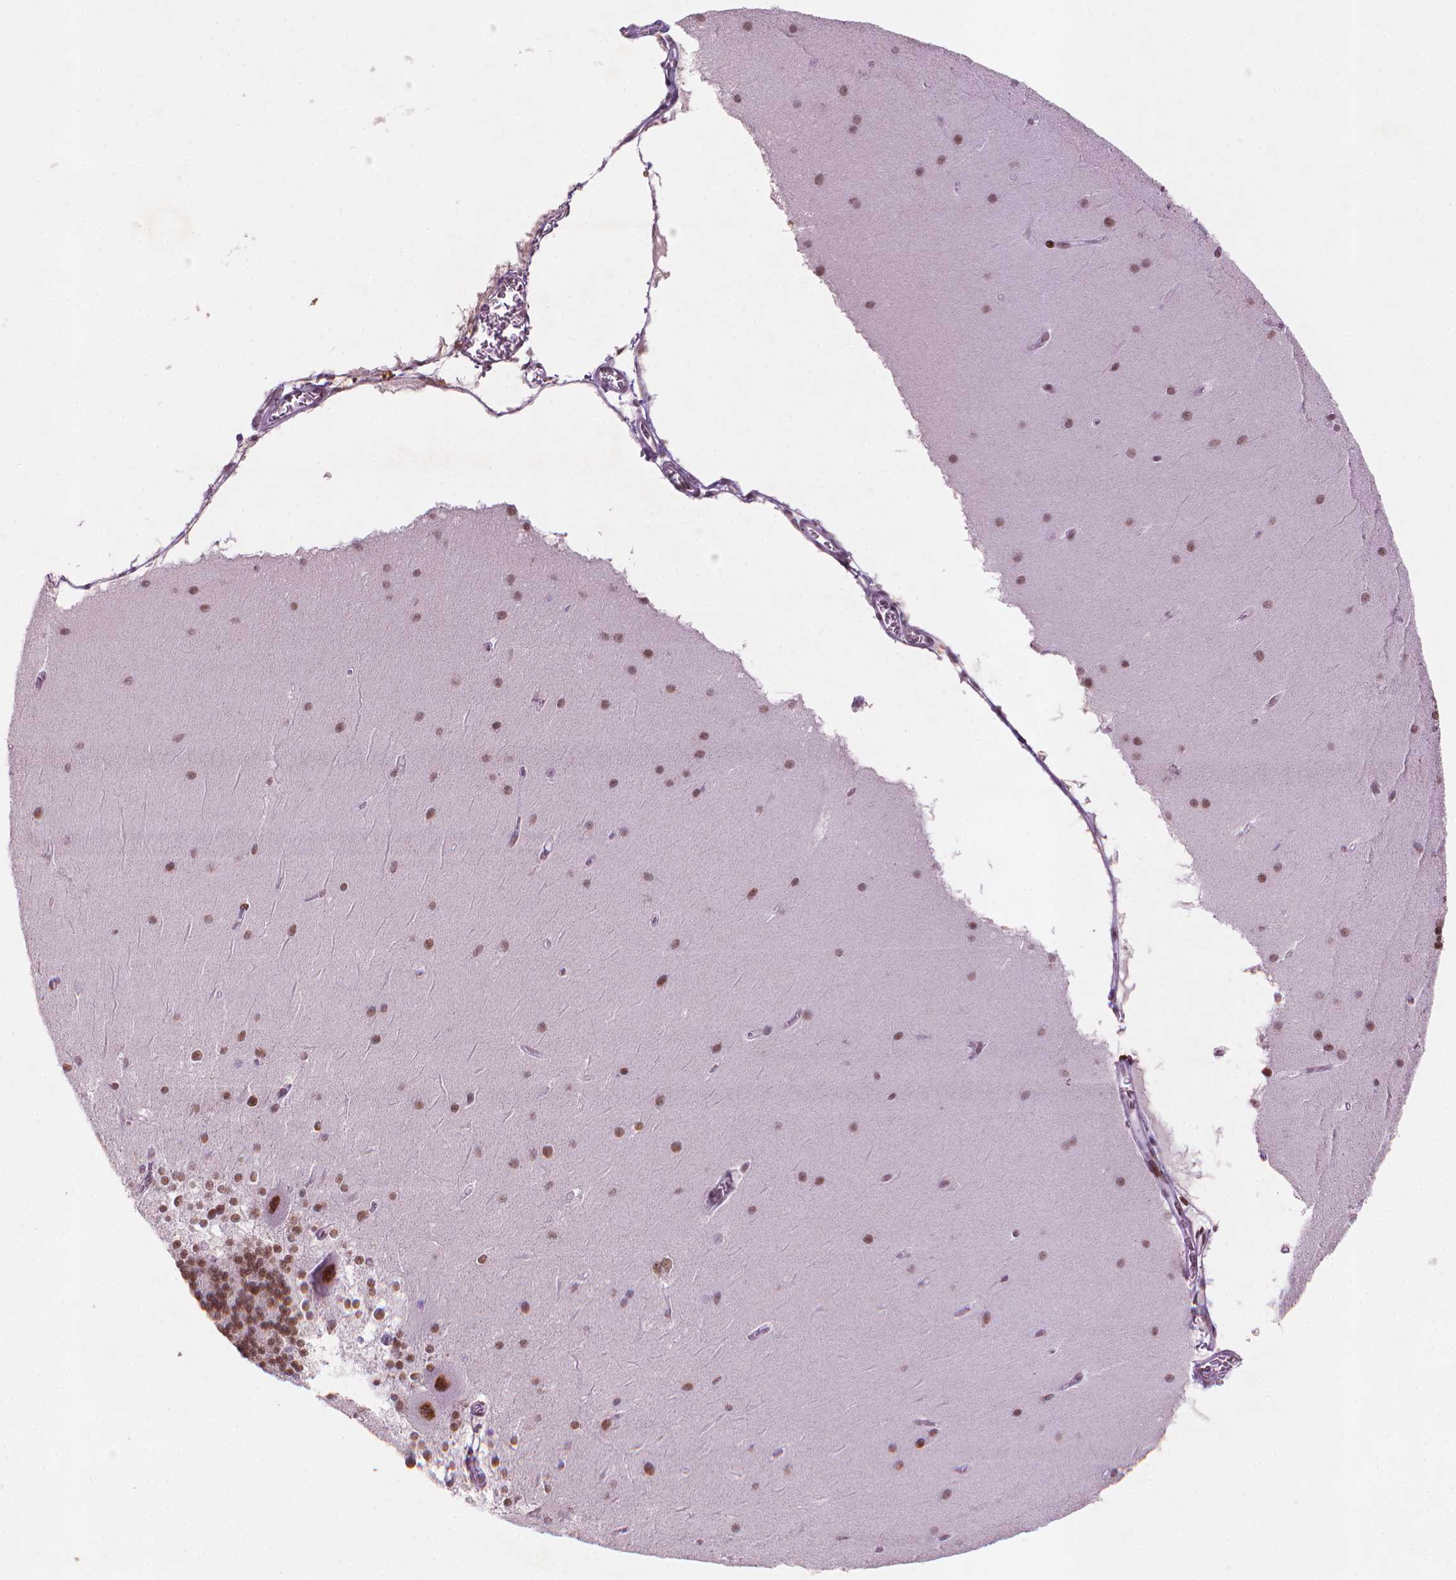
{"staining": {"intensity": "strong", "quantity": "25%-75%", "location": "nuclear"}, "tissue": "cerebellum", "cell_type": "Cells in granular layer", "image_type": "normal", "snomed": [{"axis": "morphology", "description": "Normal tissue, NOS"}, {"axis": "topography", "description": "Cerebellum"}], "caption": "Human cerebellum stained with a brown dye reveals strong nuclear positive staining in approximately 25%-75% of cells in granular layer.", "gene": "HES7", "patient": {"sex": "female", "age": 19}}